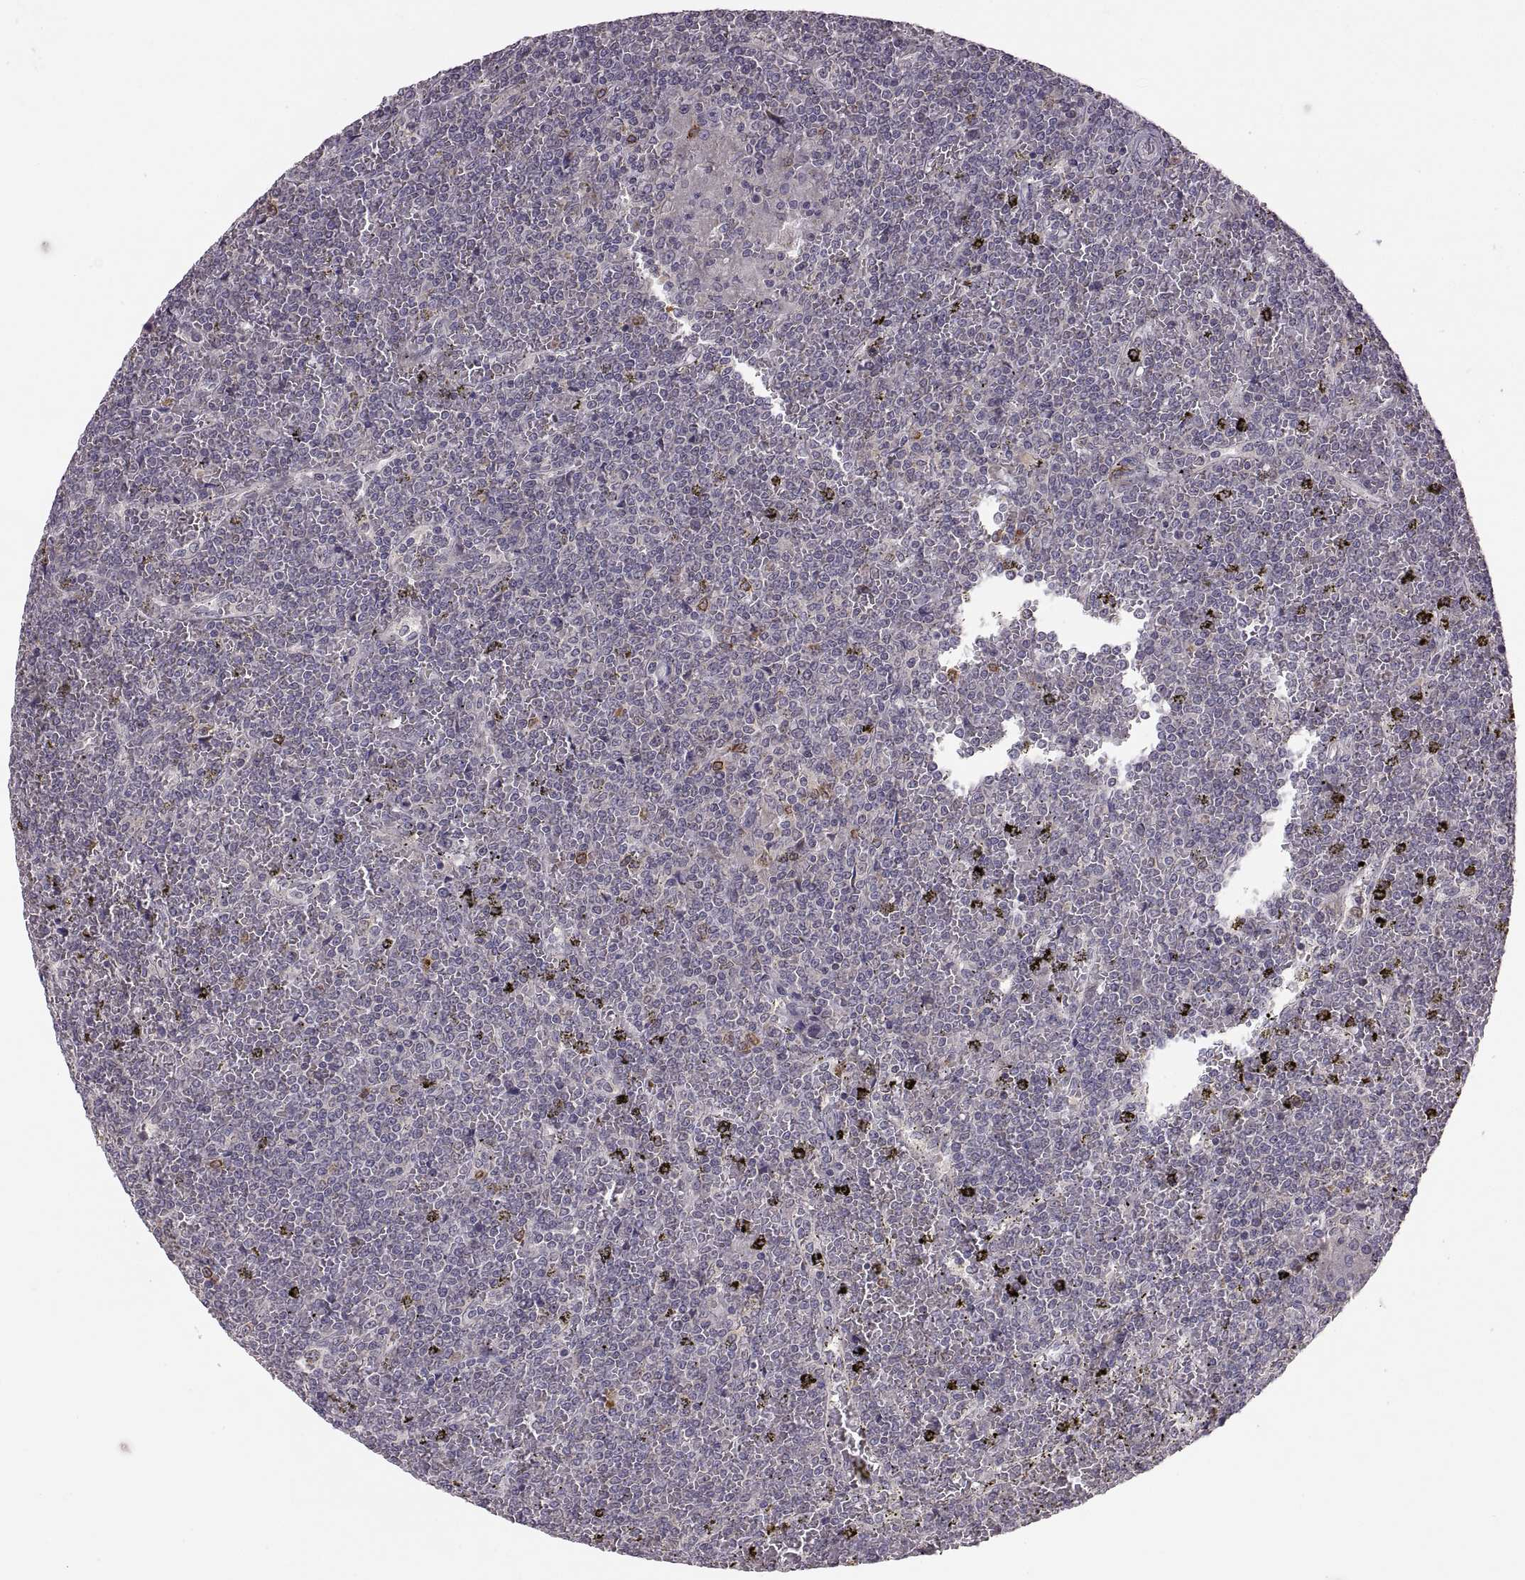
{"staining": {"intensity": "negative", "quantity": "none", "location": "none"}, "tissue": "lymphoma", "cell_type": "Tumor cells", "image_type": "cancer", "snomed": [{"axis": "morphology", "description": "Malignant lymphoma, non-Hodgkin's type, Low grade"}, {"axis": "topography", "description": "Spleen"}], "caption": "Tumor cells show no significant protein positivity in malignant lymphoma, non-Hodgkin's type (low-grade). (DAB (3,3'-diaminobenzidine) IHC visualized using brightfield microscopy, high magnification).", "gene": "HMGCR", "patient": {"sex": "female", "age": 19}}